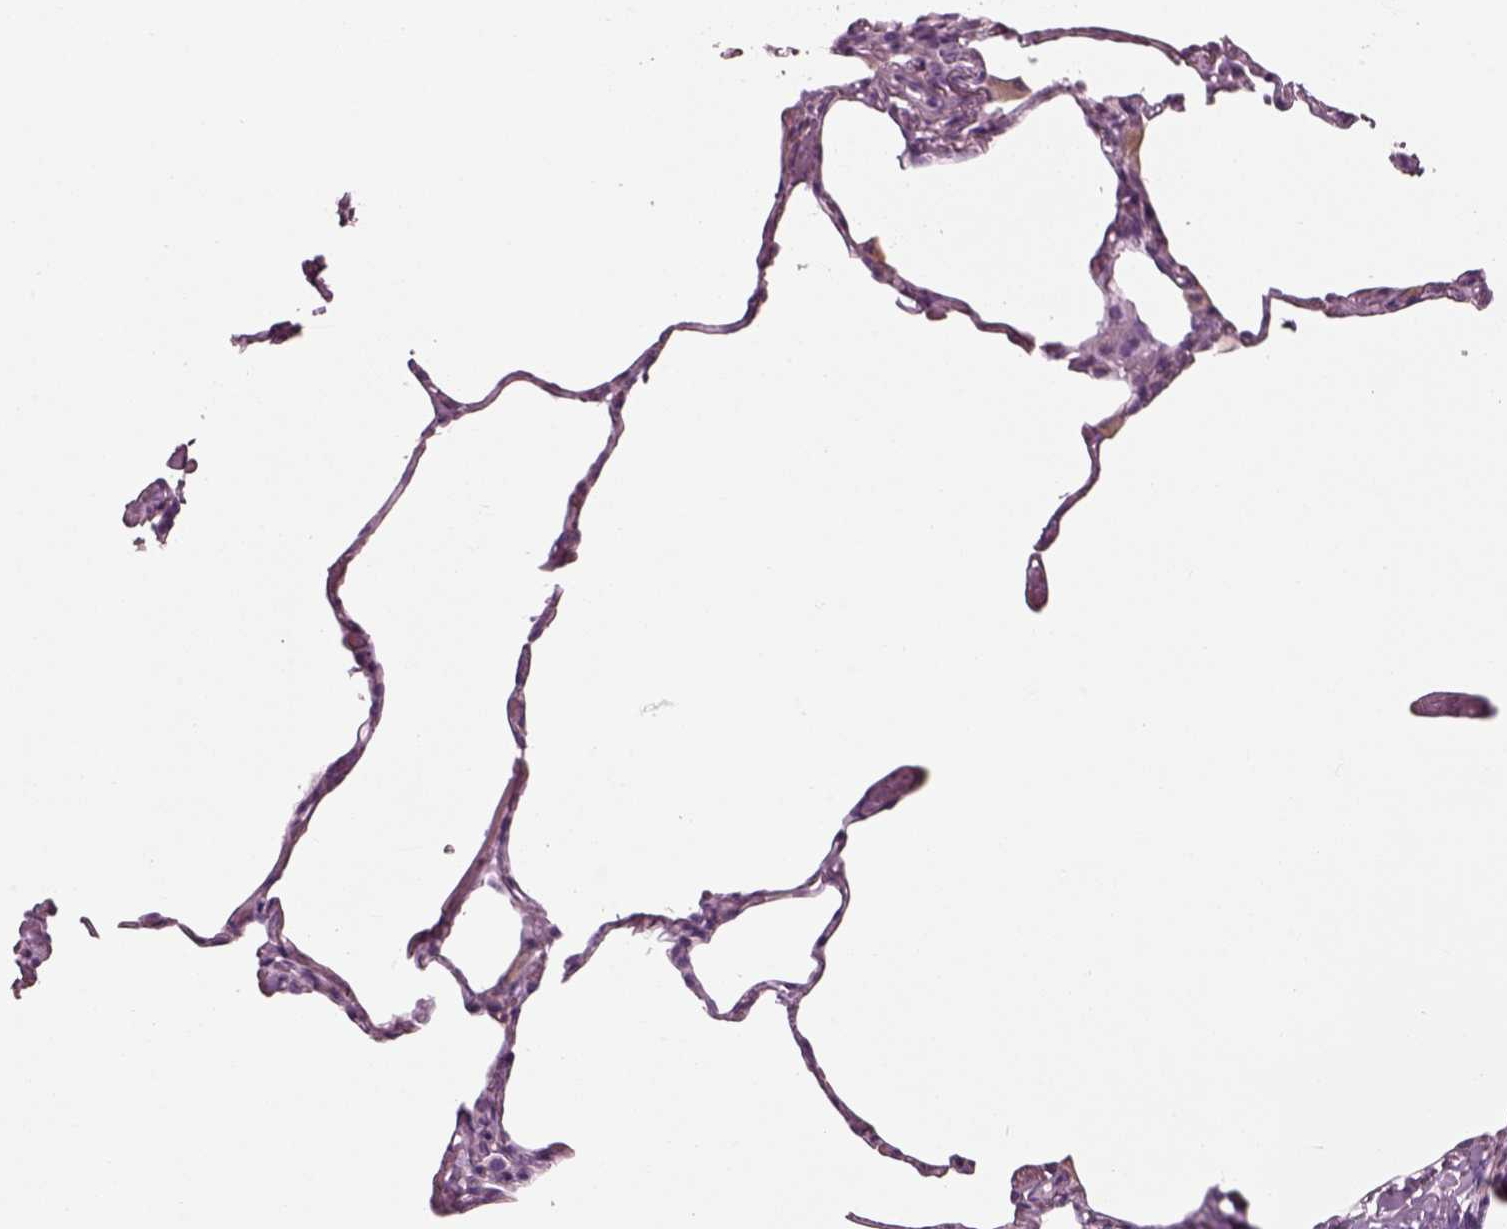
{"staining": {"intensity": "negative", "quantity": "none", "location": "none"}, "tissue": "lung", "cell_type": "Alveolar cells", "image_type": "normal", "snomed": [{"axis": "morphology", "description": "Normal tissue, NOS"}, {"axis": "topography", "description": "Lung"}], "caption": "IHC of benign lung reveals no expression in alveolar cells. (DAB (3,3'-diaminobenzidine) immunohistochemistry (IHC) visualized using brightfield microscopy, high magnification).", "gene": "SLC27A2", "patient": {"sex": "male", "age": 65}}